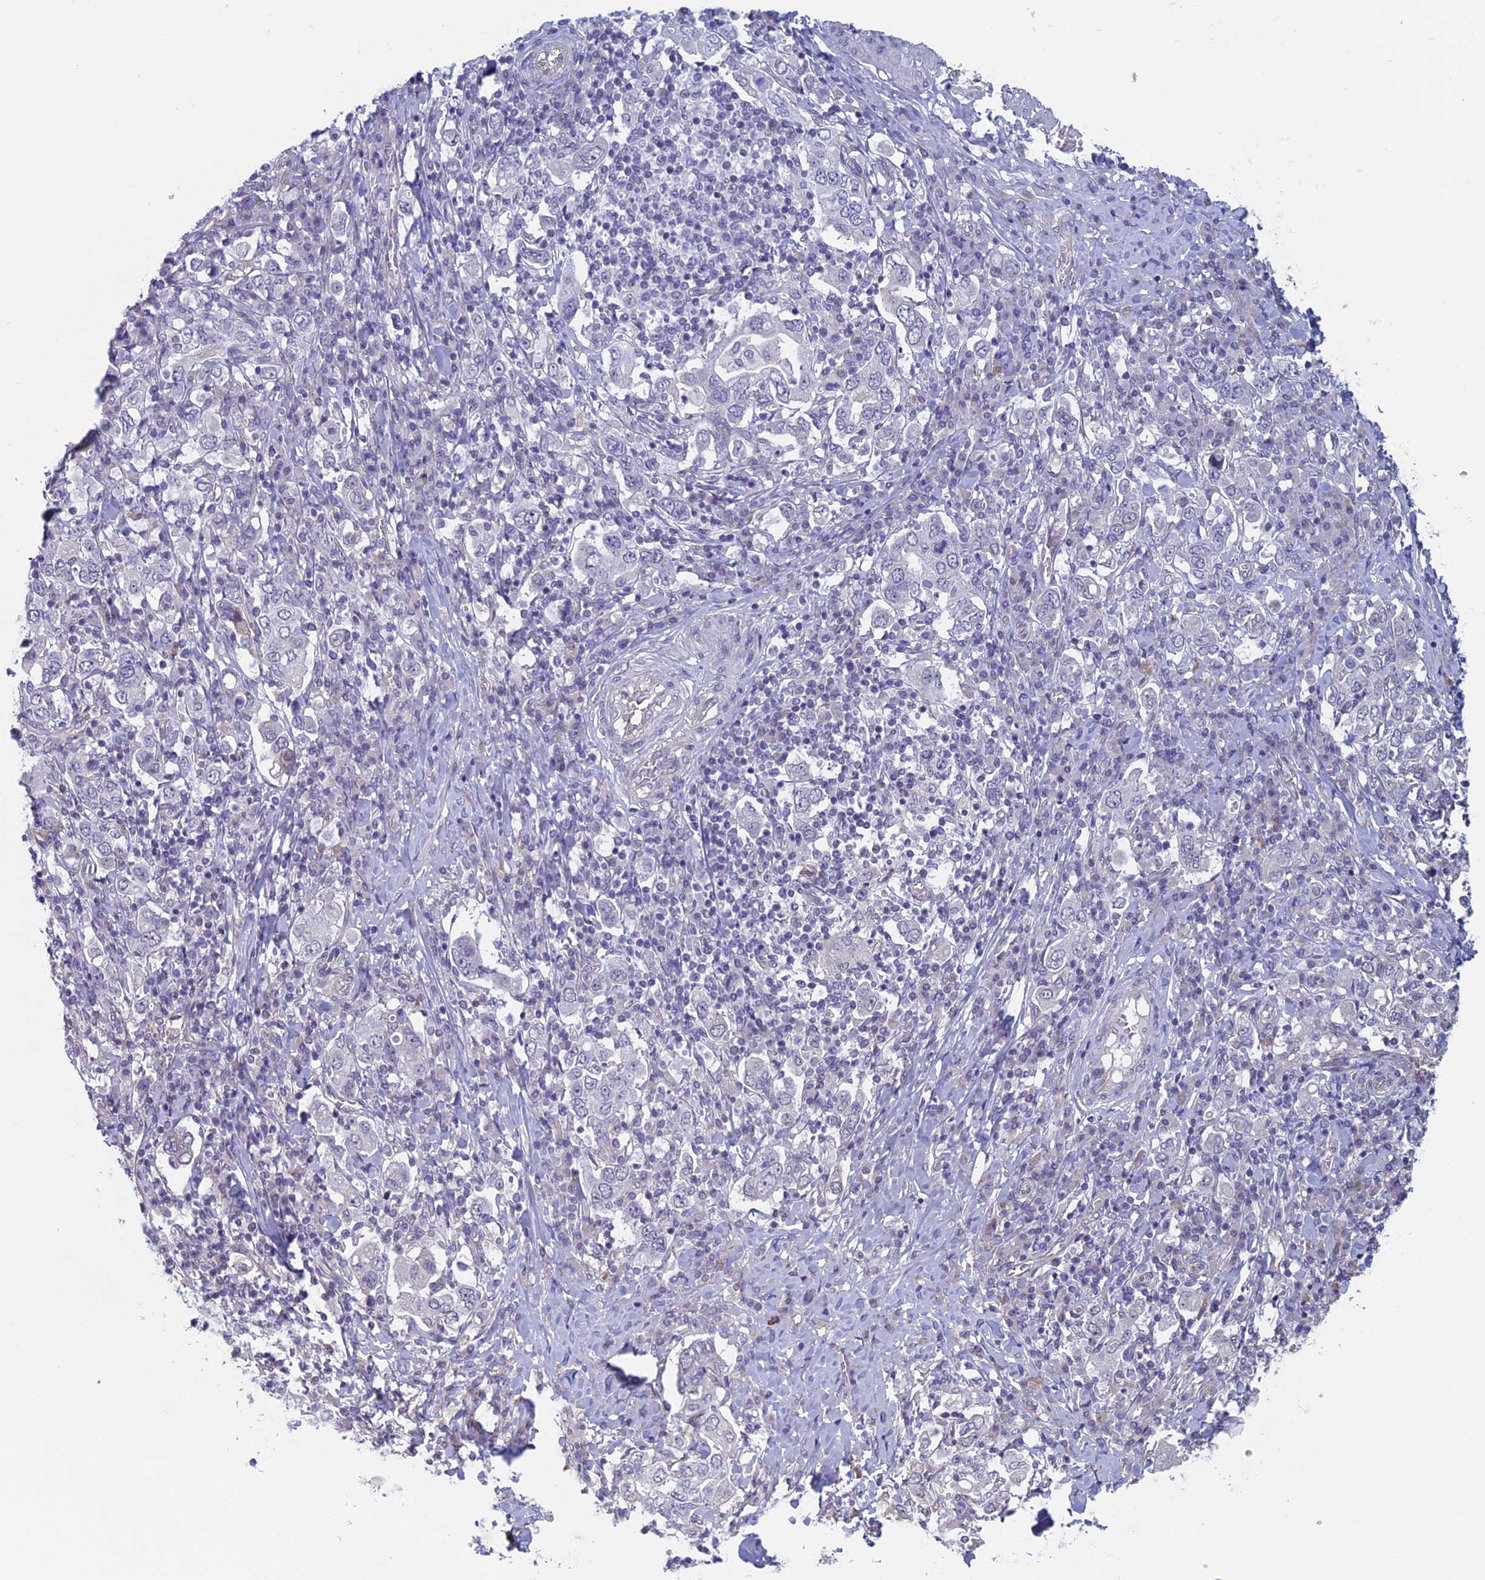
{"staining": {"intensity": "negative", "quantity": "none", "location": "none"}, "tissue": "stomach cancer", "cell_type": "Tumor cells", "image_type": "cancer", "snomed": [{"axis": "morphology", "description": "Adenocarcinoma, NOS"}, {"axis": "topography", "description": "Stomach, upper"}], "caption": "Immunohistochemistry (IHC) micrograph of stomach cancer (adenocarcinoma) stained for a protein (brown), which displays no positivity in tumor cells. (Brightfield microscopy of DAB immunohistochemistry (IHC) at high magnification).", "gene": "SLC1A6", "patient": {"sex": "male", "age": 62}}